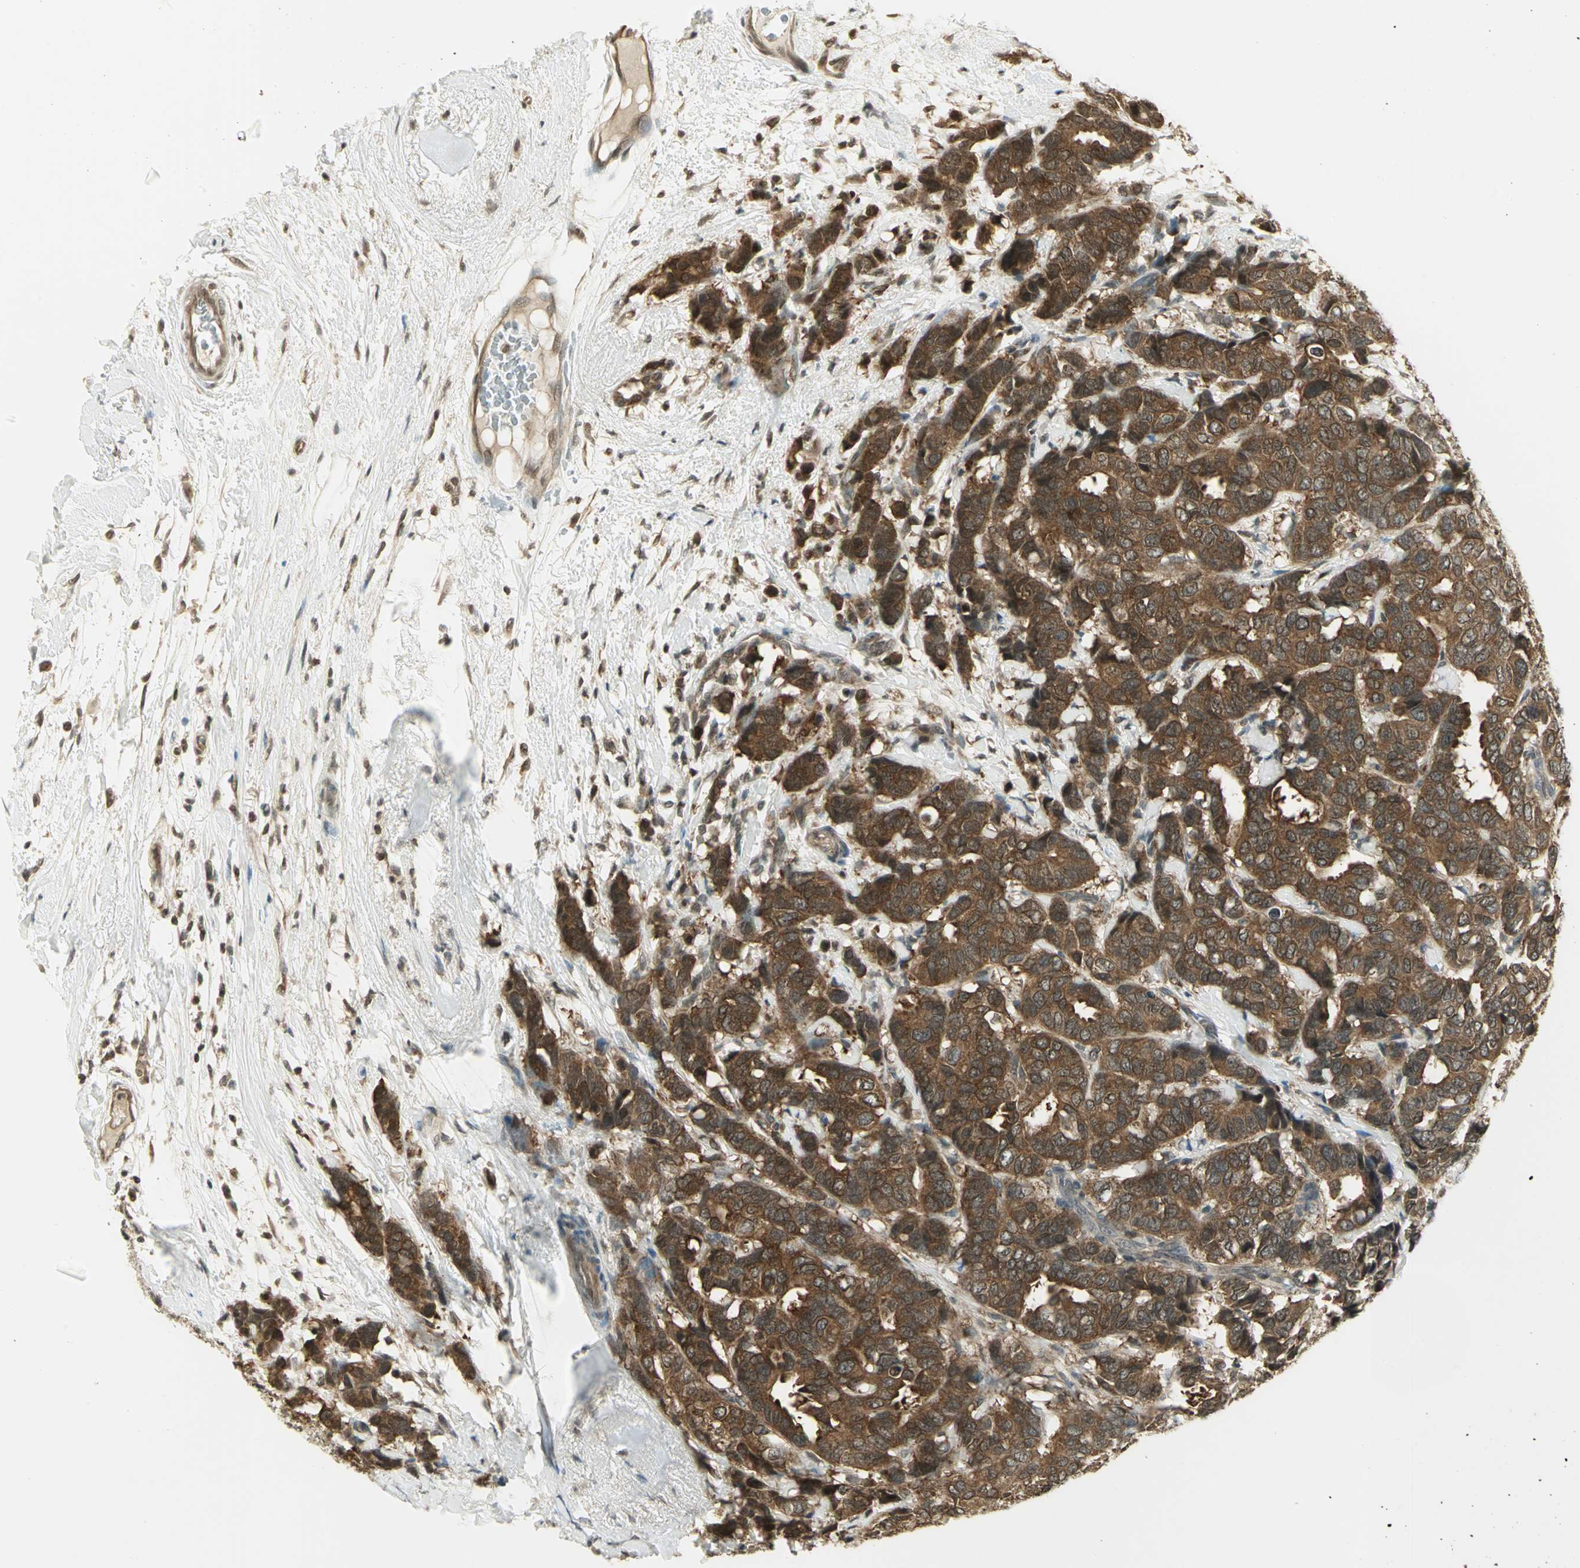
{"staining": {"intensity": "moderate", "quantity": ">75%", "location": "cytoplasmic/membranous"}, "tissue": "breast cancer", "cell_type": "Tumor cells", "image_type": "cancer", "snomed": [{"axis": "morphology", "description": "Duct carcinoma"}, {"axis": "topography", "description": "Breast"}], "caption": "A high-resolution image shows immunohistochemistry staining of intraductal carcinoma (breast), which reveals moderate cytoplasmic/membranous staining in approximately >75% of tumor cells.", "gene": "CDC34", "patient": {"sex": "female", "age": 87}}